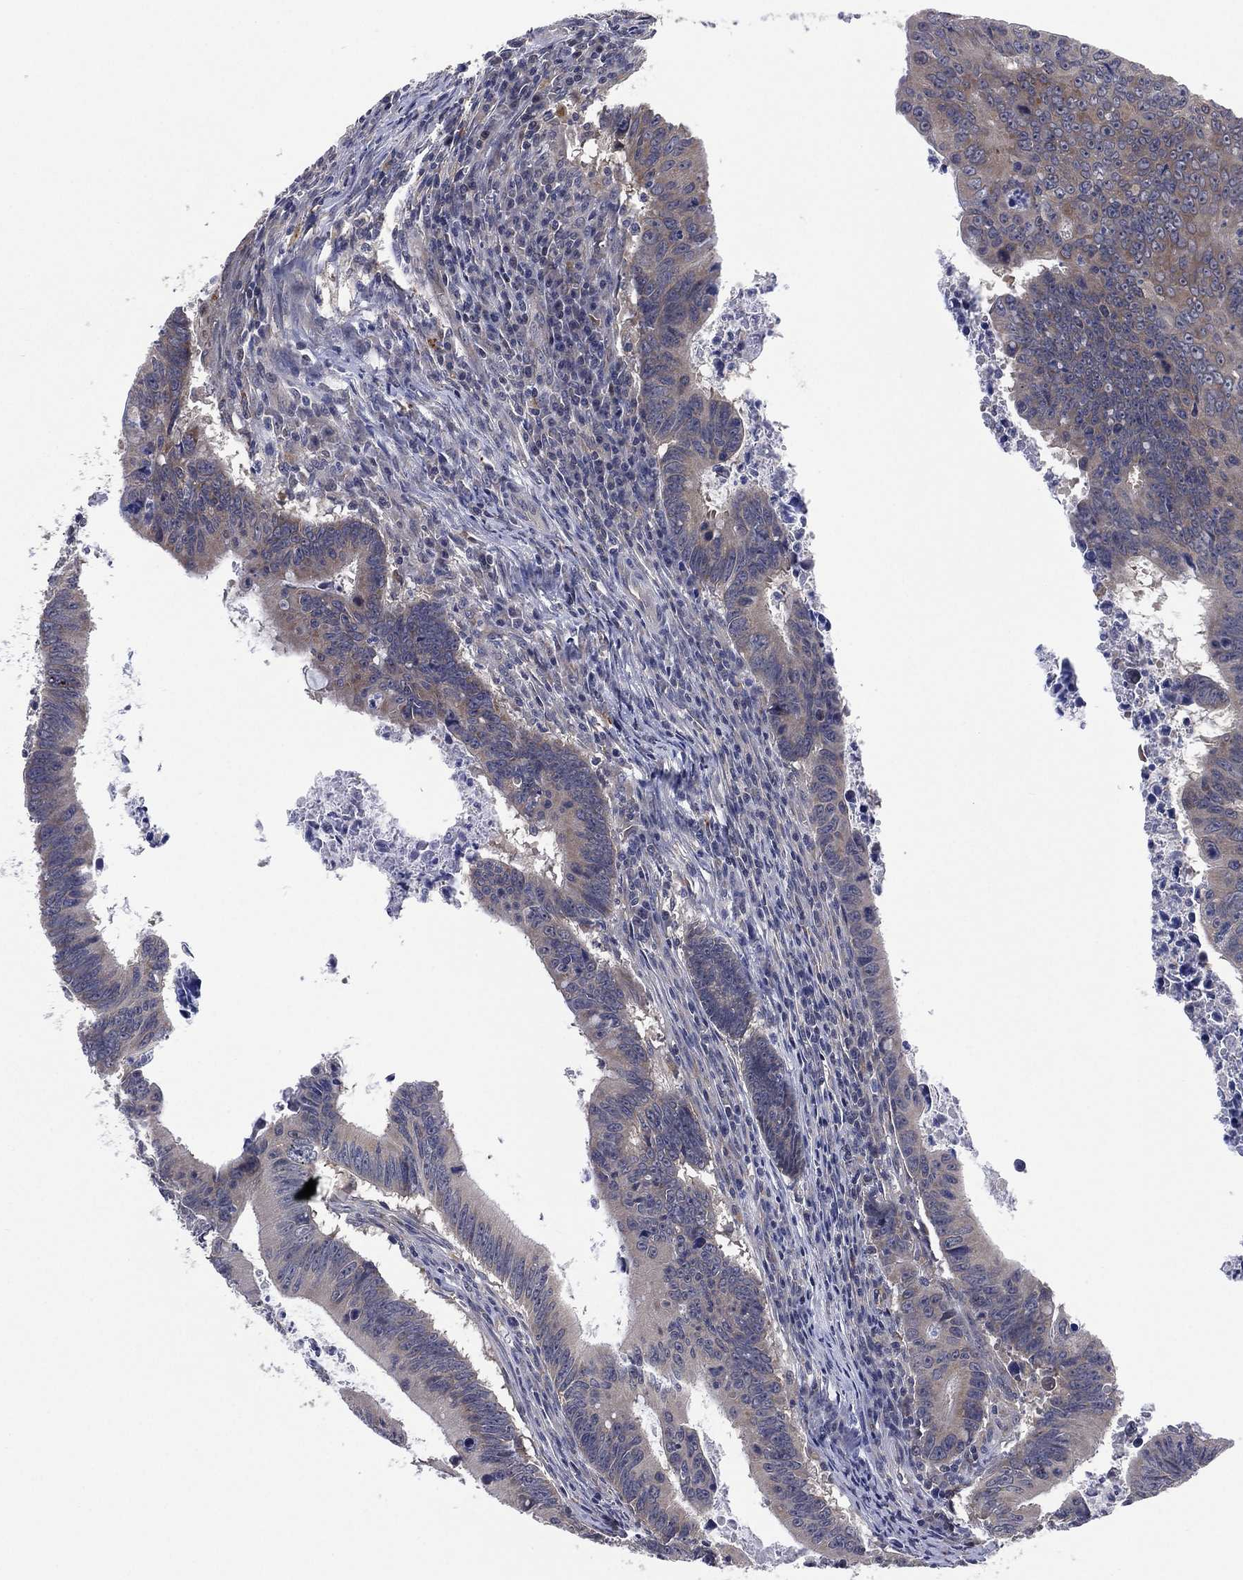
{"staining": {"intensity": "weak", "quantity": "<25%", "location": "cytoplasmic/membranous"}, "tissue": "colorectal cancer", "cell_type": "Tumor cells", "image_type": "cancer", "snomed": [{"axis": "morphology", "description": "Adenocarcinoma, NOS"}, {"axis": "topography", "description": "Colon"}], "caption": "This is a histopathology image of IHC staining of adenocarcinoma (colorectal), which shows no staining in tumor cells. Nuclei are stained in blue.", "gene": "SELENOO", "patient": {"sex": "female", "age": 87}}